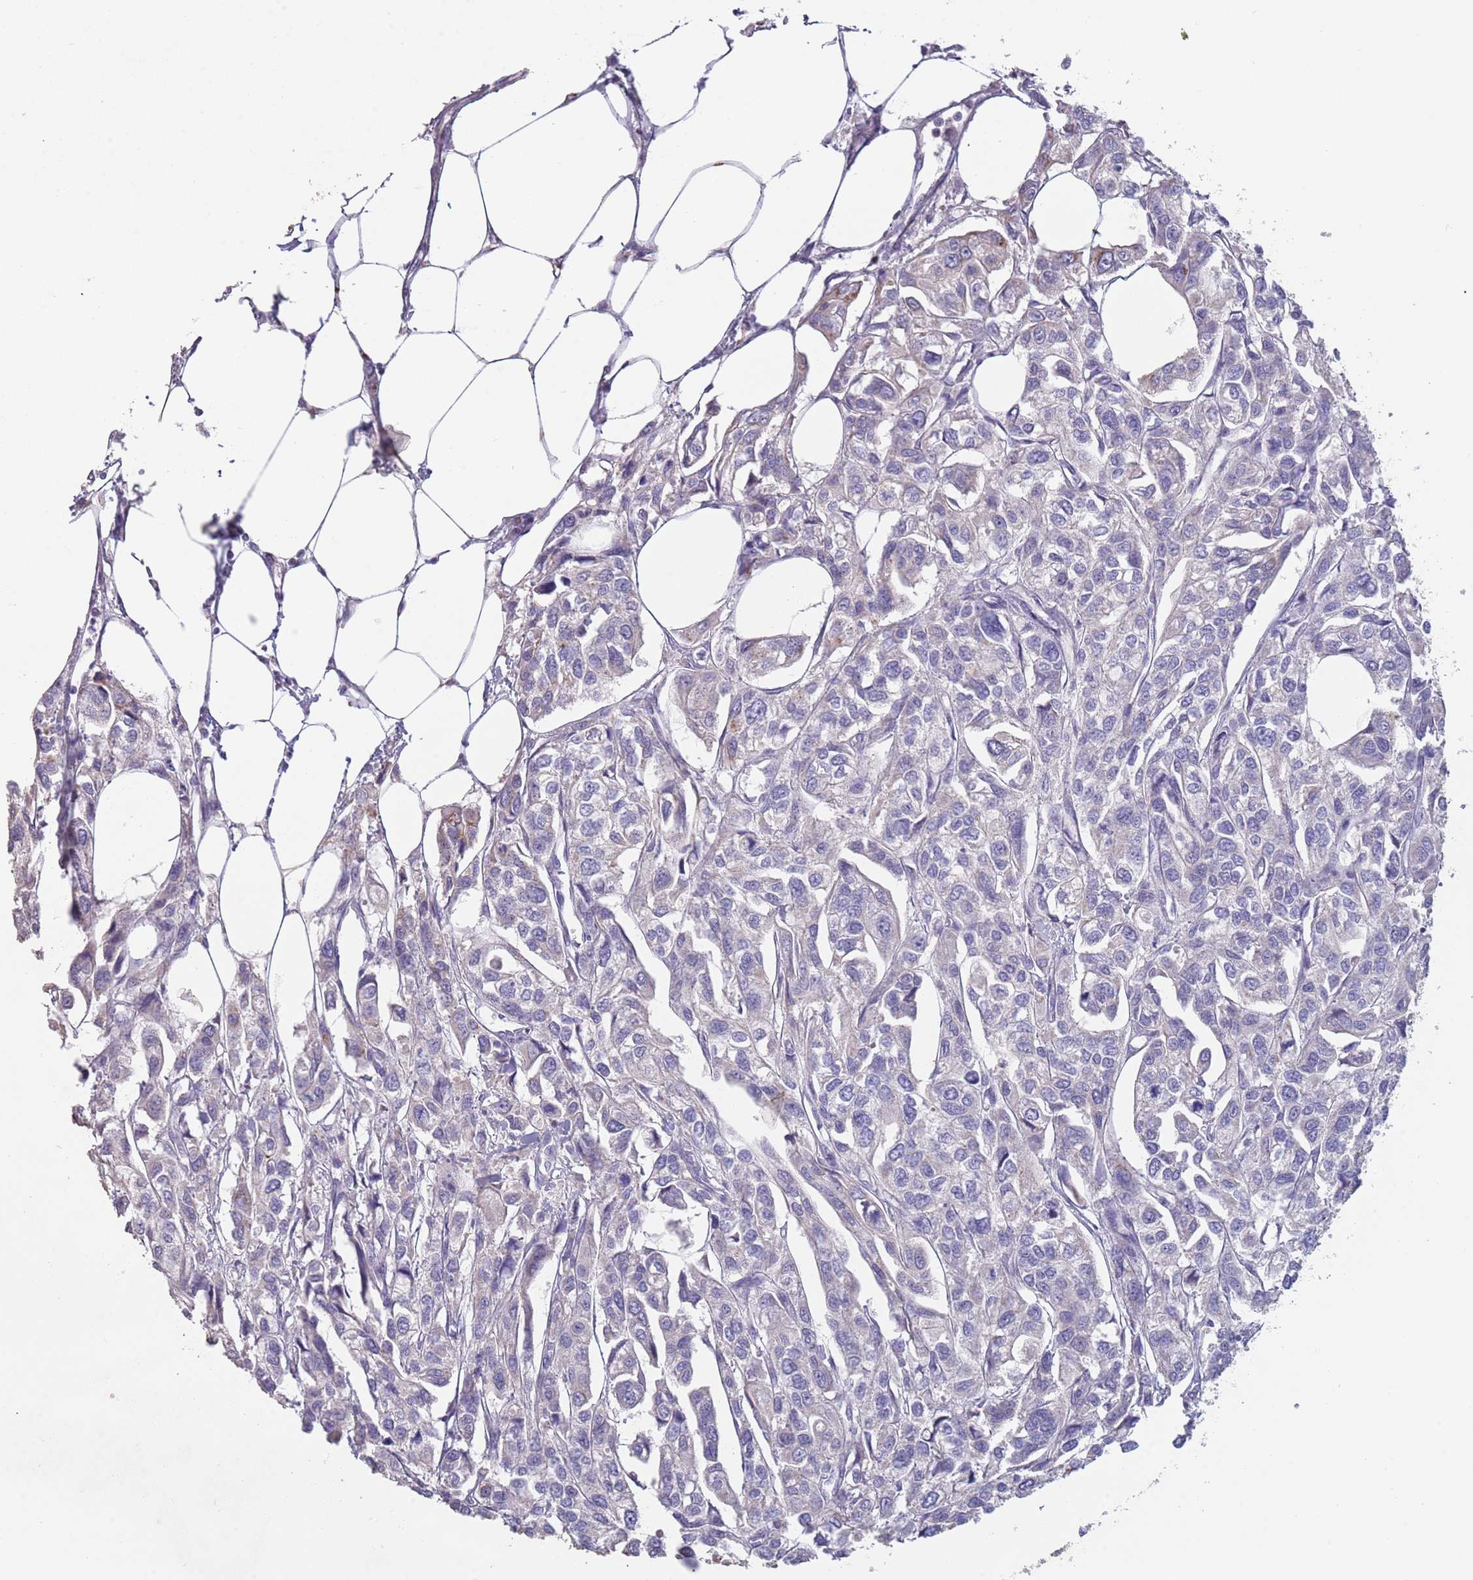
{"staining": {"intensity": "negative", "quantity": "none", "location": "none"}, "tissue": "urothelial cancer", "cell_type": "Tumor cells", "image_type": "cancer", "snomed": [{"axis": "morphology", "description": "Urothelial carcinoma, High grade"}, {"axis": "topography", "description": "Urinary bladder"}], "caption": "This is an immunohistochemistry (IHC) photomicrograph of human urothelial carcinoma (high-grade). There is no staining in tumor cells.", "gene": "MAN1C1", "patient": {"sex": "male", "age": 67}}